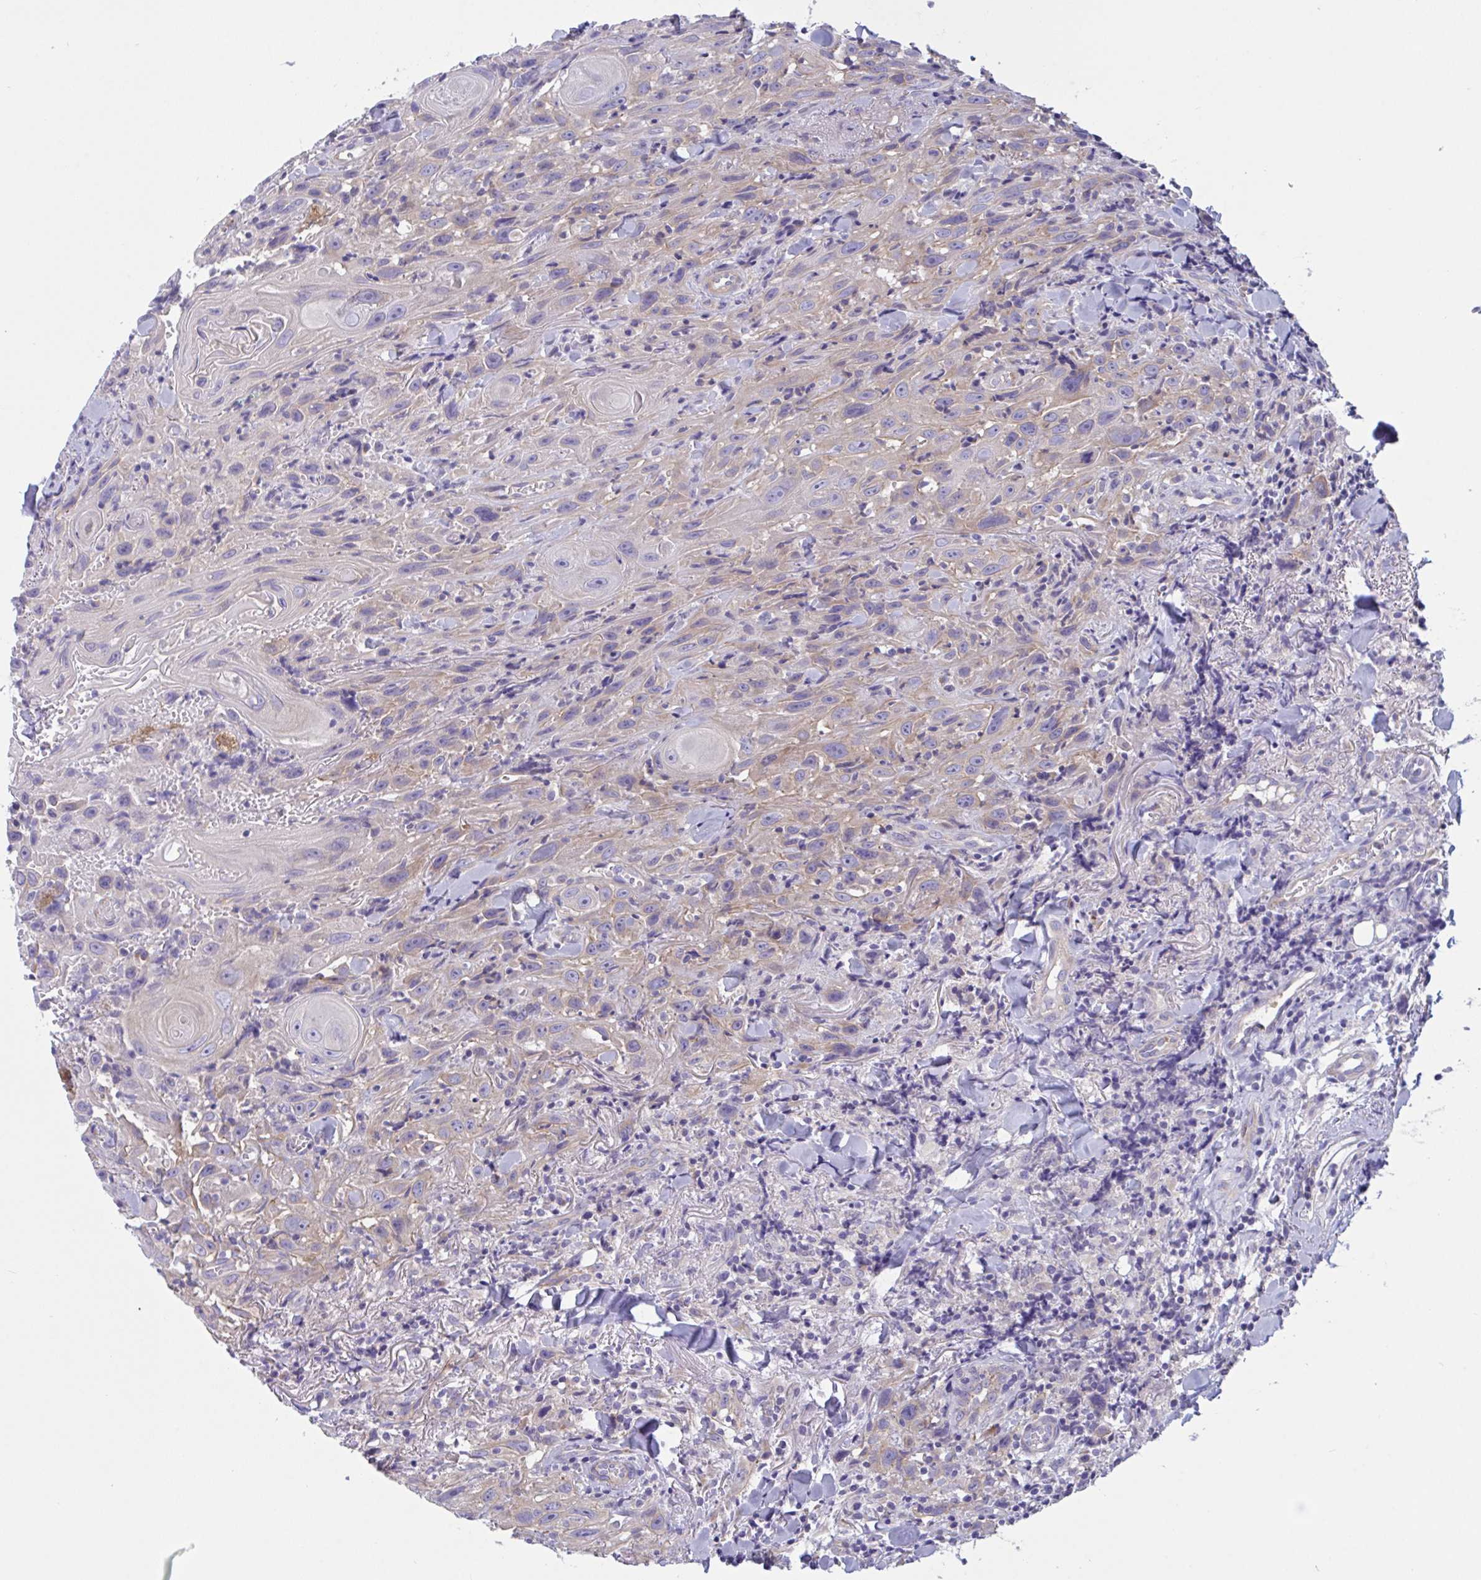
{"staining": {"intensity": "weak", "quantity": "25%-75%", "location": "cytoplasmic/membranous"}, "tissue": "head and neck cancer", "cell_type": "Tumor cells", "image_type": "cancer", "snomed": [{"axis": "morphology", "description": "Squamous cell carcinoma, NOS"}, {"axis": "topography", "description": "Head-Neck"}], "caption": "The photomicrograph exhibits staining of head and neck cancer, revealing weak cytoplasmic/membranous protein positivity (brown color) within tumor cells.", "gene": "OXLD1", "patient": {"sex": "female", "age": 95}}